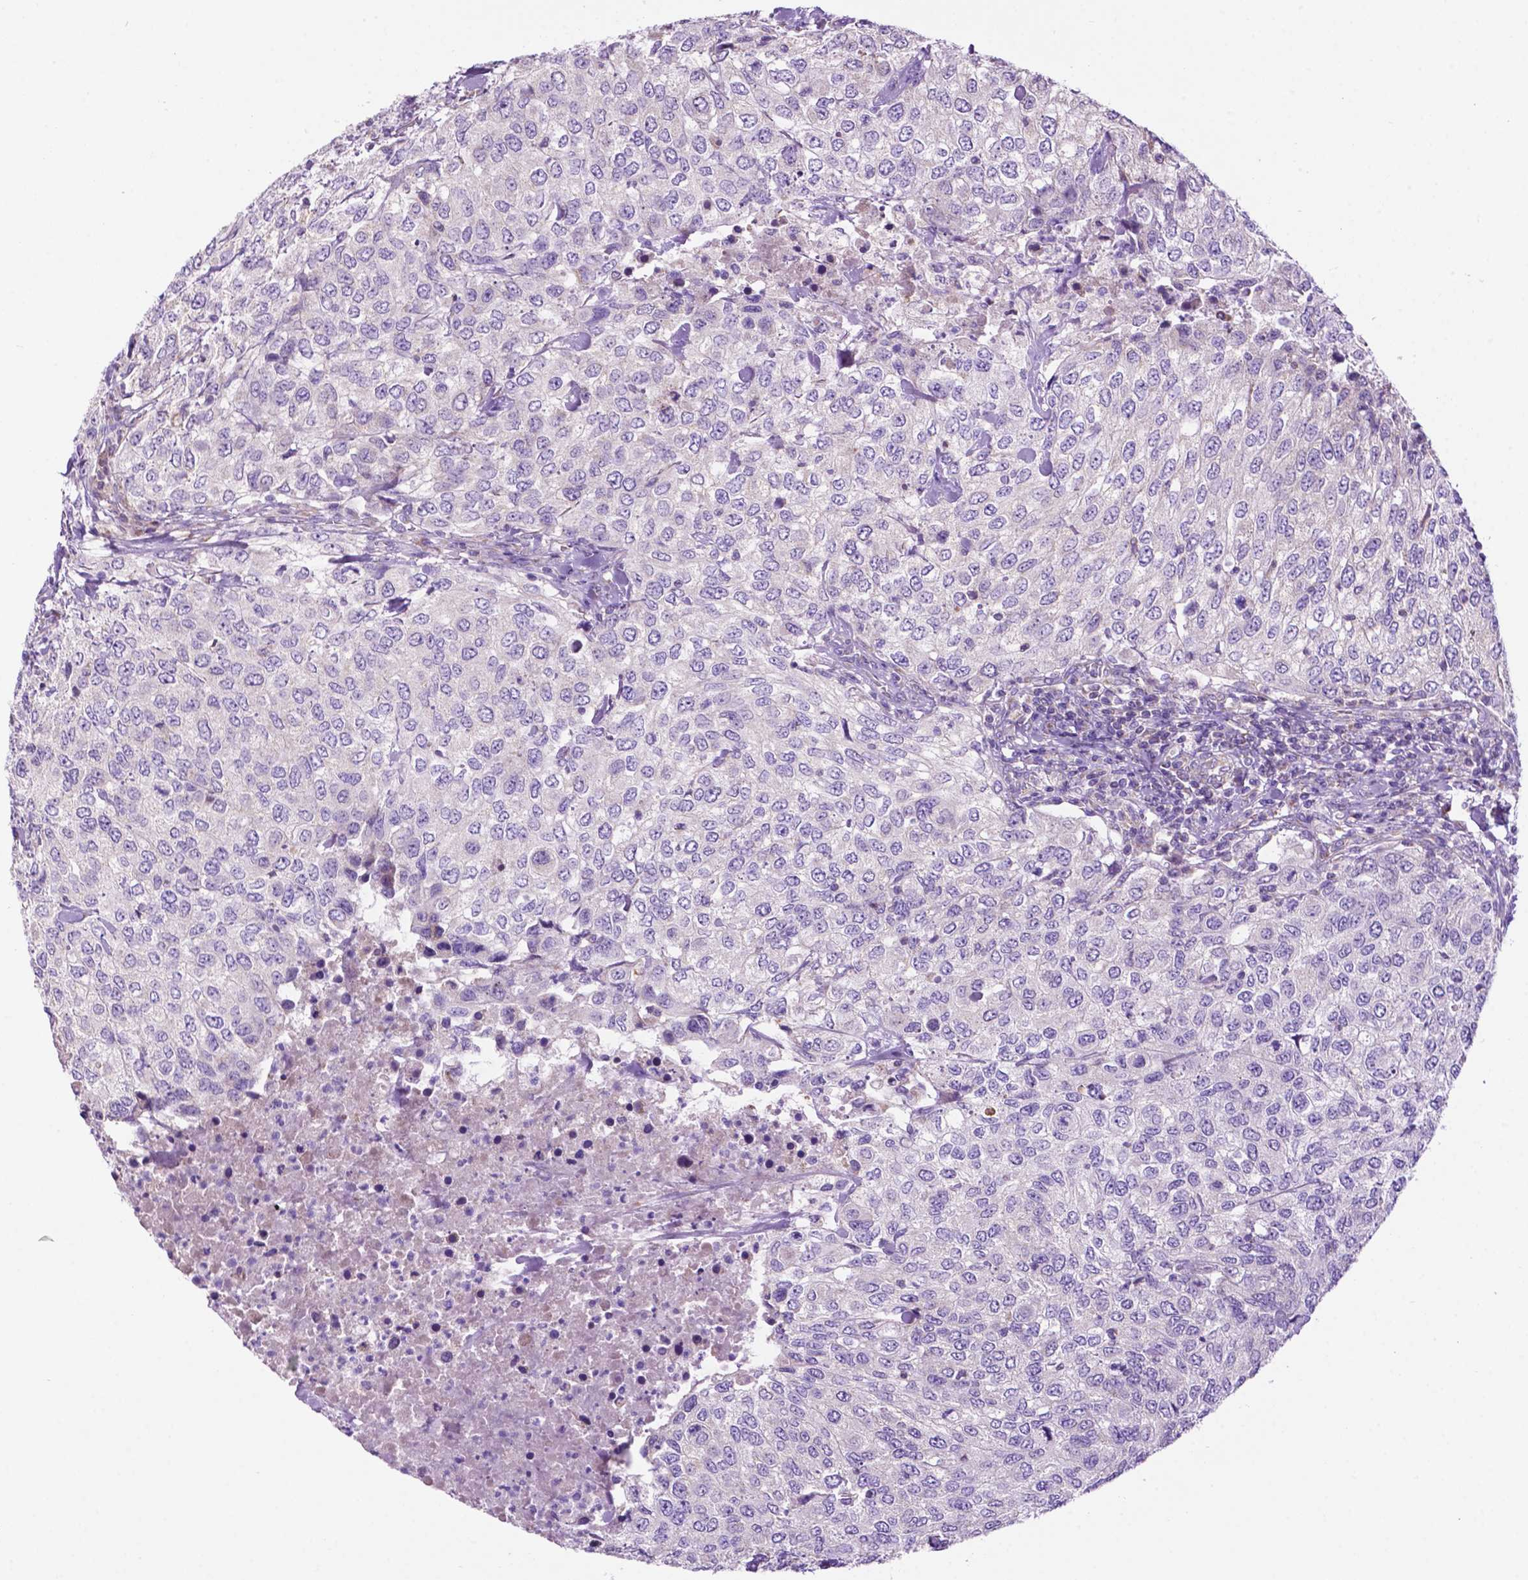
{"staining": {"intensity": "negative", "quantity": "none", "location": "none"}, "tissue": "urothelial cancer", "cell_type": "Tumor cells", "image_type": "cancer", "snomed": [{"axis": "morphology", "description": "Urothelial carcinoma, High grade"}, {"axis": "topography", "description": "Urinary bladder"}], "caption": "Tumor cells are negative for protein expression in human urothelial cancer.", "gene": "PHYHIP", "patient": {"sex": "female", "age": 78}}